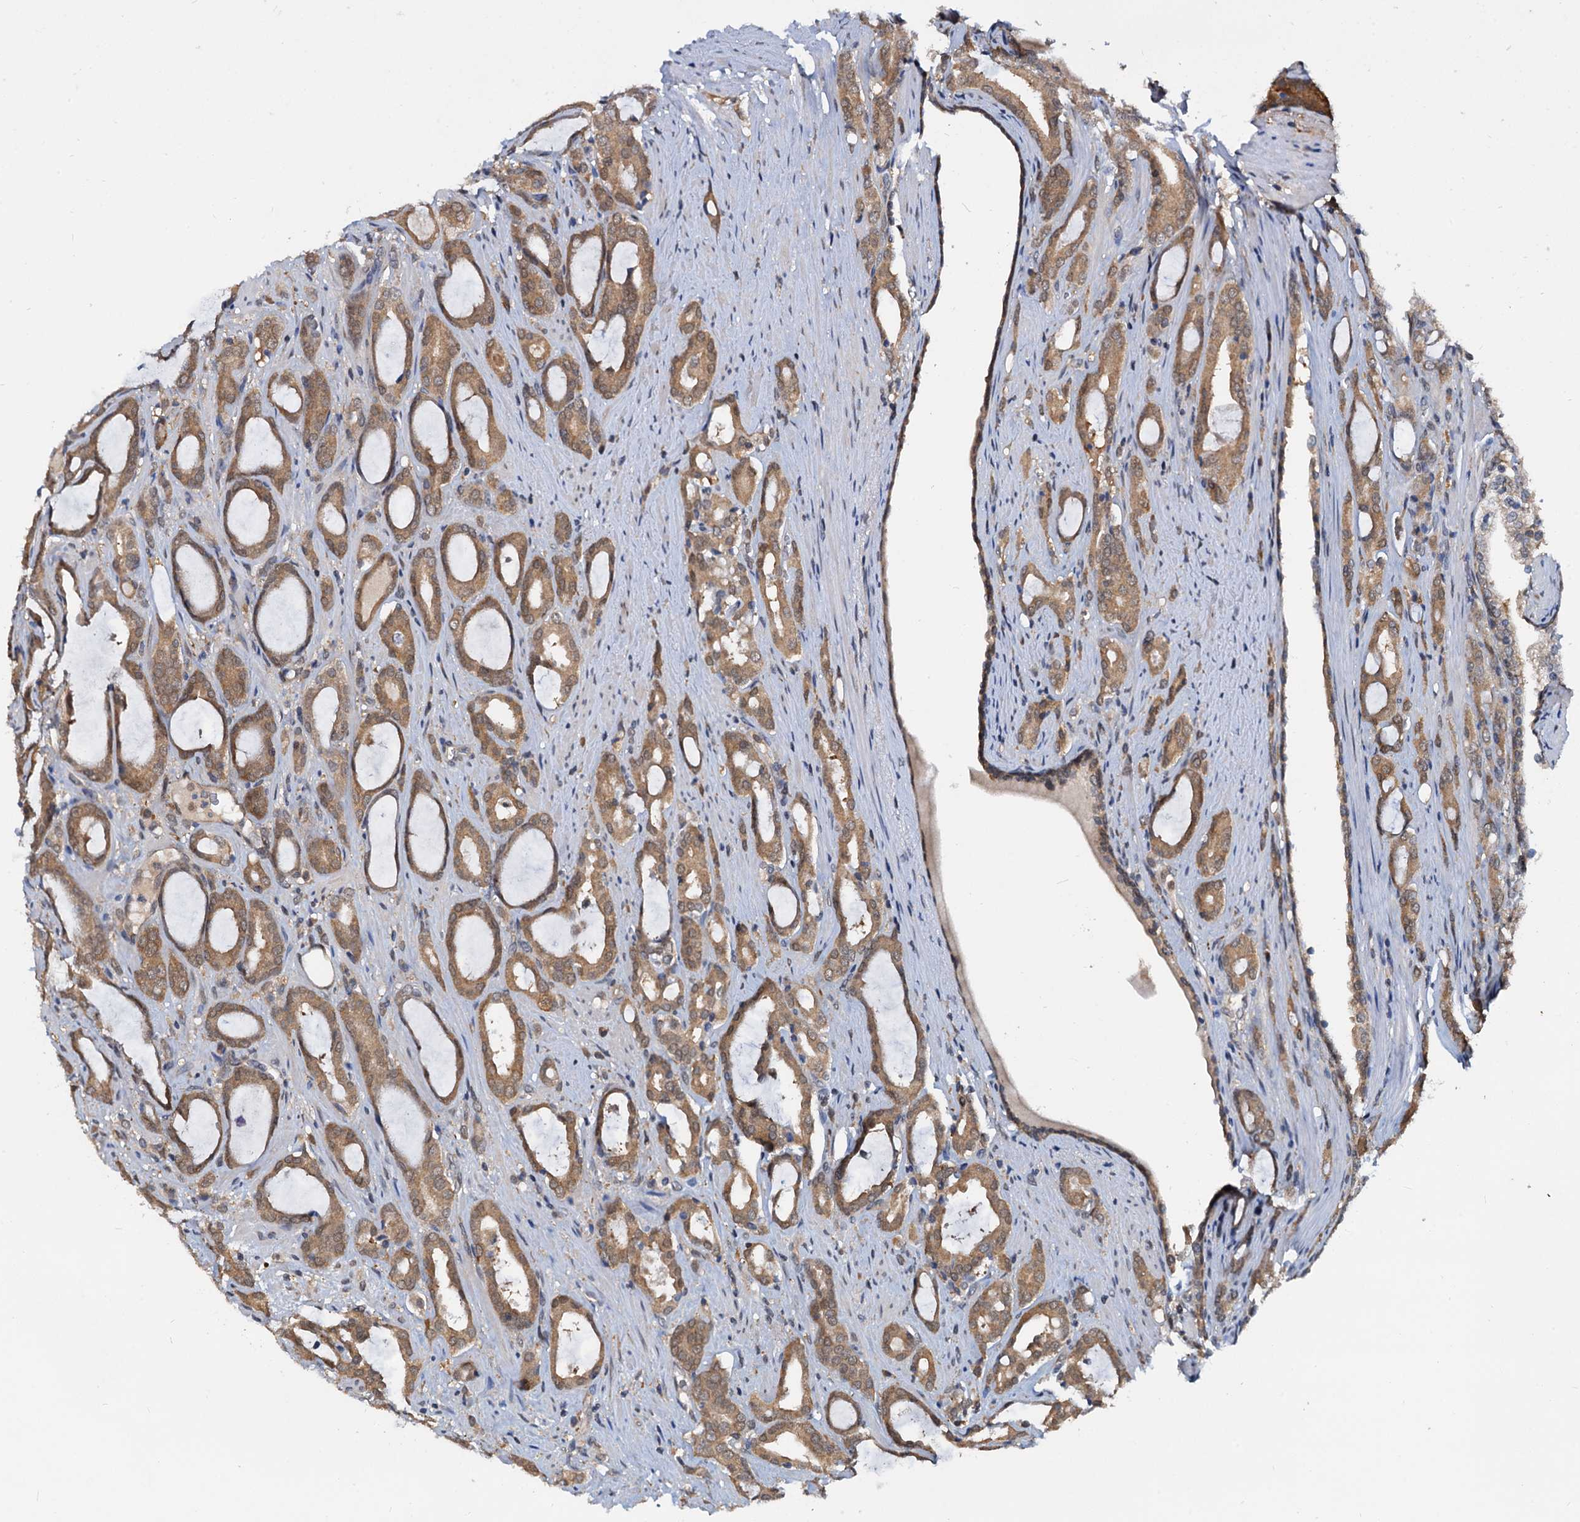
{"staining": {"intensity": "moderate", "quantity": ">75%", "location": "cytoplasmic/membranous"}, "tissue": "prostate cancer", "cell_type": "Tumor cells", "image_type": "cancer", "snomed": [{"axis": "morphology", "description": "Adenocarcinoma, High grade"}, {"axis": "topography", "description": "Prostate"}], "caption": "A micrograph of adenocarcinoma (high-grade) (prostate) stained for a protein demonstrates moderate cytoplasmic/membranous brown staining in tumor cells.", "gene": "PTGES3", "patient": {"sex": "male", "age": 72}}